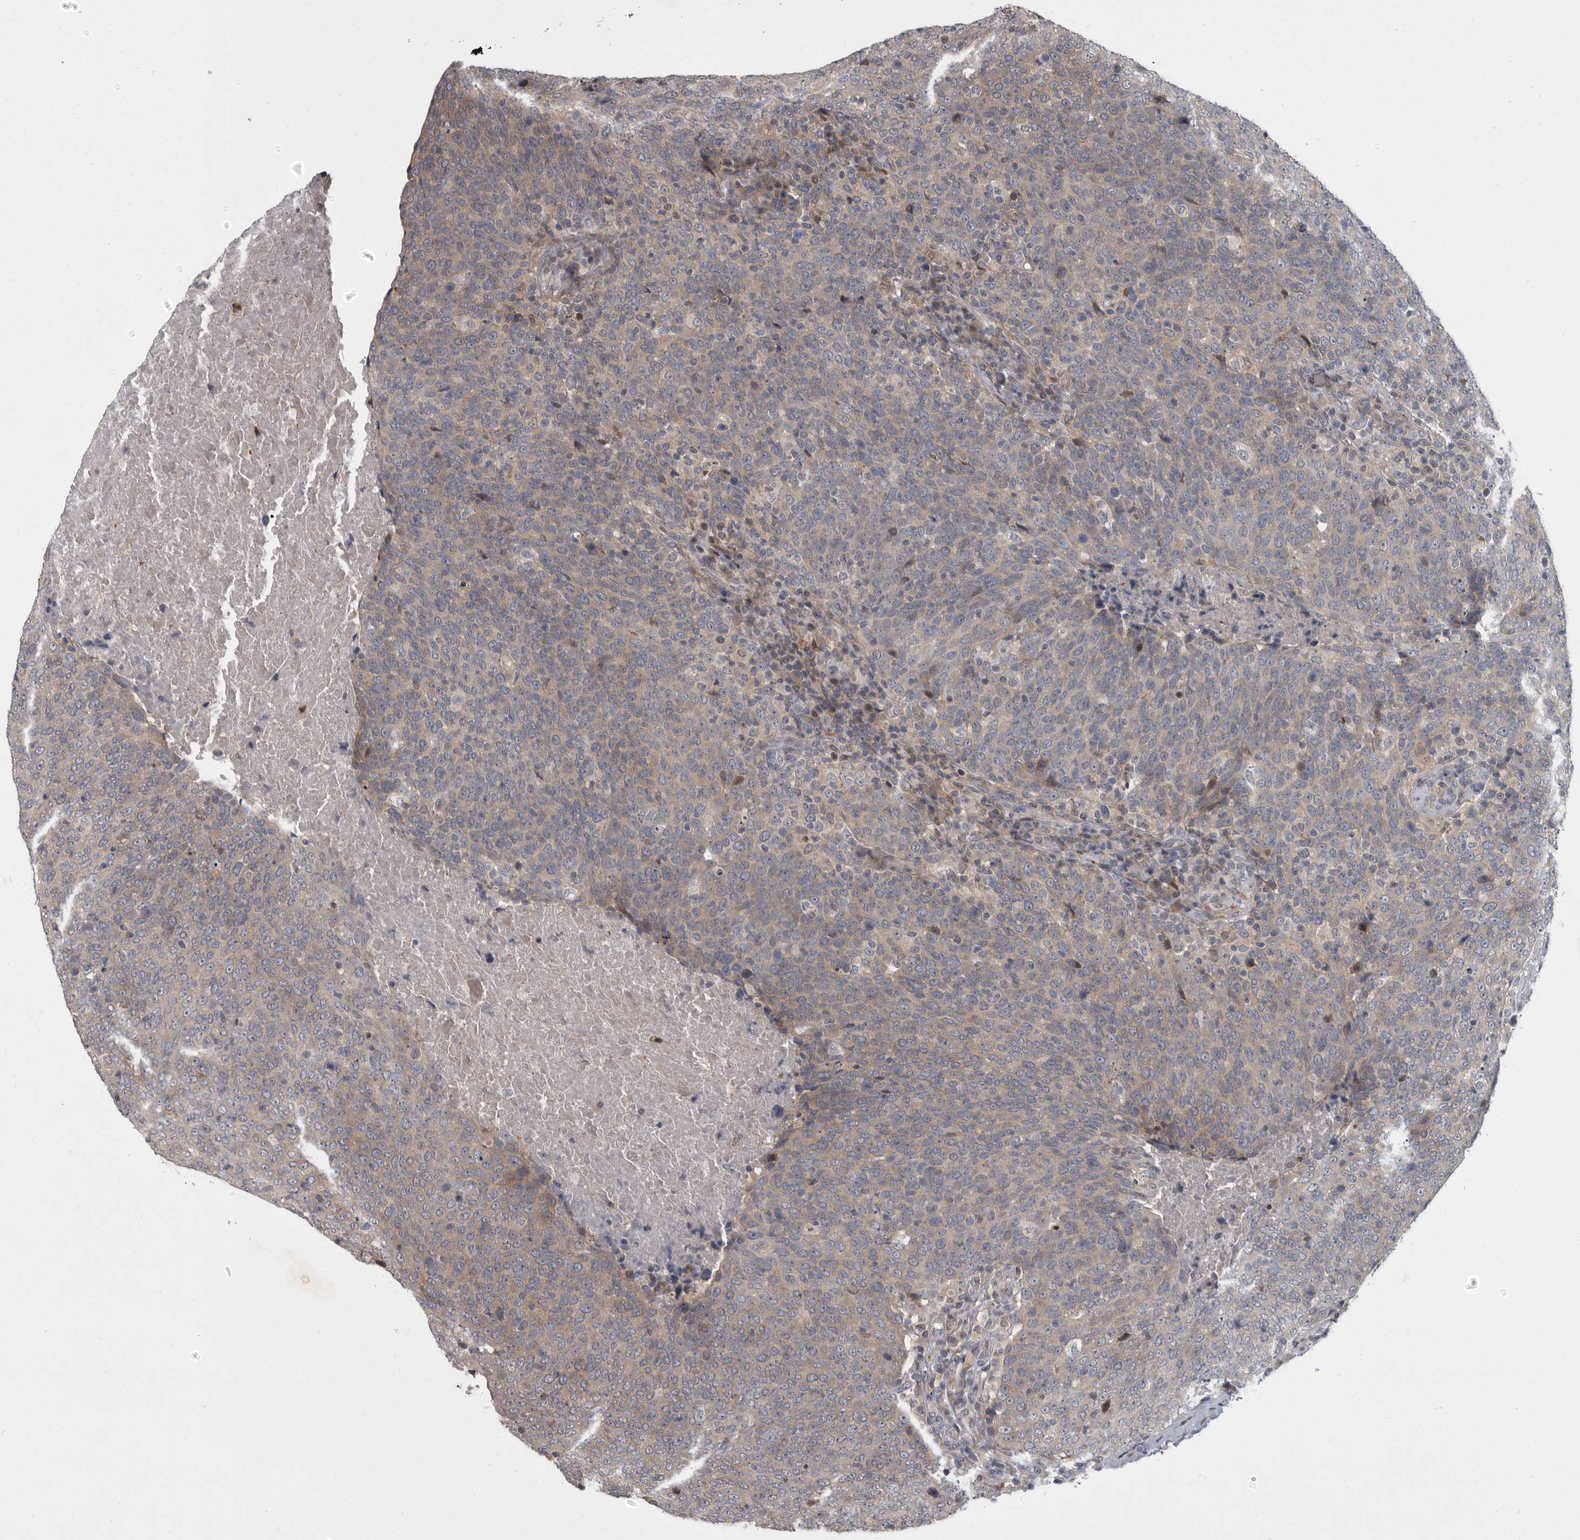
{"staining": {"intensity": "weak", "quantity": "25%-75%", "location": "cytoplasmic/membranous"}, "tissue": "head and neck cancer", "cell_type": "Tumor cells", "image_type": "cancer", "snomed": [{"axis": "morphology", "description": "Squamous cell carcinoma, NOS"}, {"axis": "morphology", "description": "Squamous cell carcinoma, metastatic, NOS"}, {"axis": "topography", "description": "Lymph node"}, {"axis": "topography", "description": "Head-Neck"}], "caption": "The image displays immunohistochemical staining of head and neck cancer. There is weak cytoplasmic/membranous positivity is appreciated in approximately 25%-75% of tumor cells. (Stains: DAB in brown, nuclei in blue, Microscopy: brightfield microscopy at high magnification).", "gene": "PDE7A", "patient": {"sex": "male", "age": 62}}